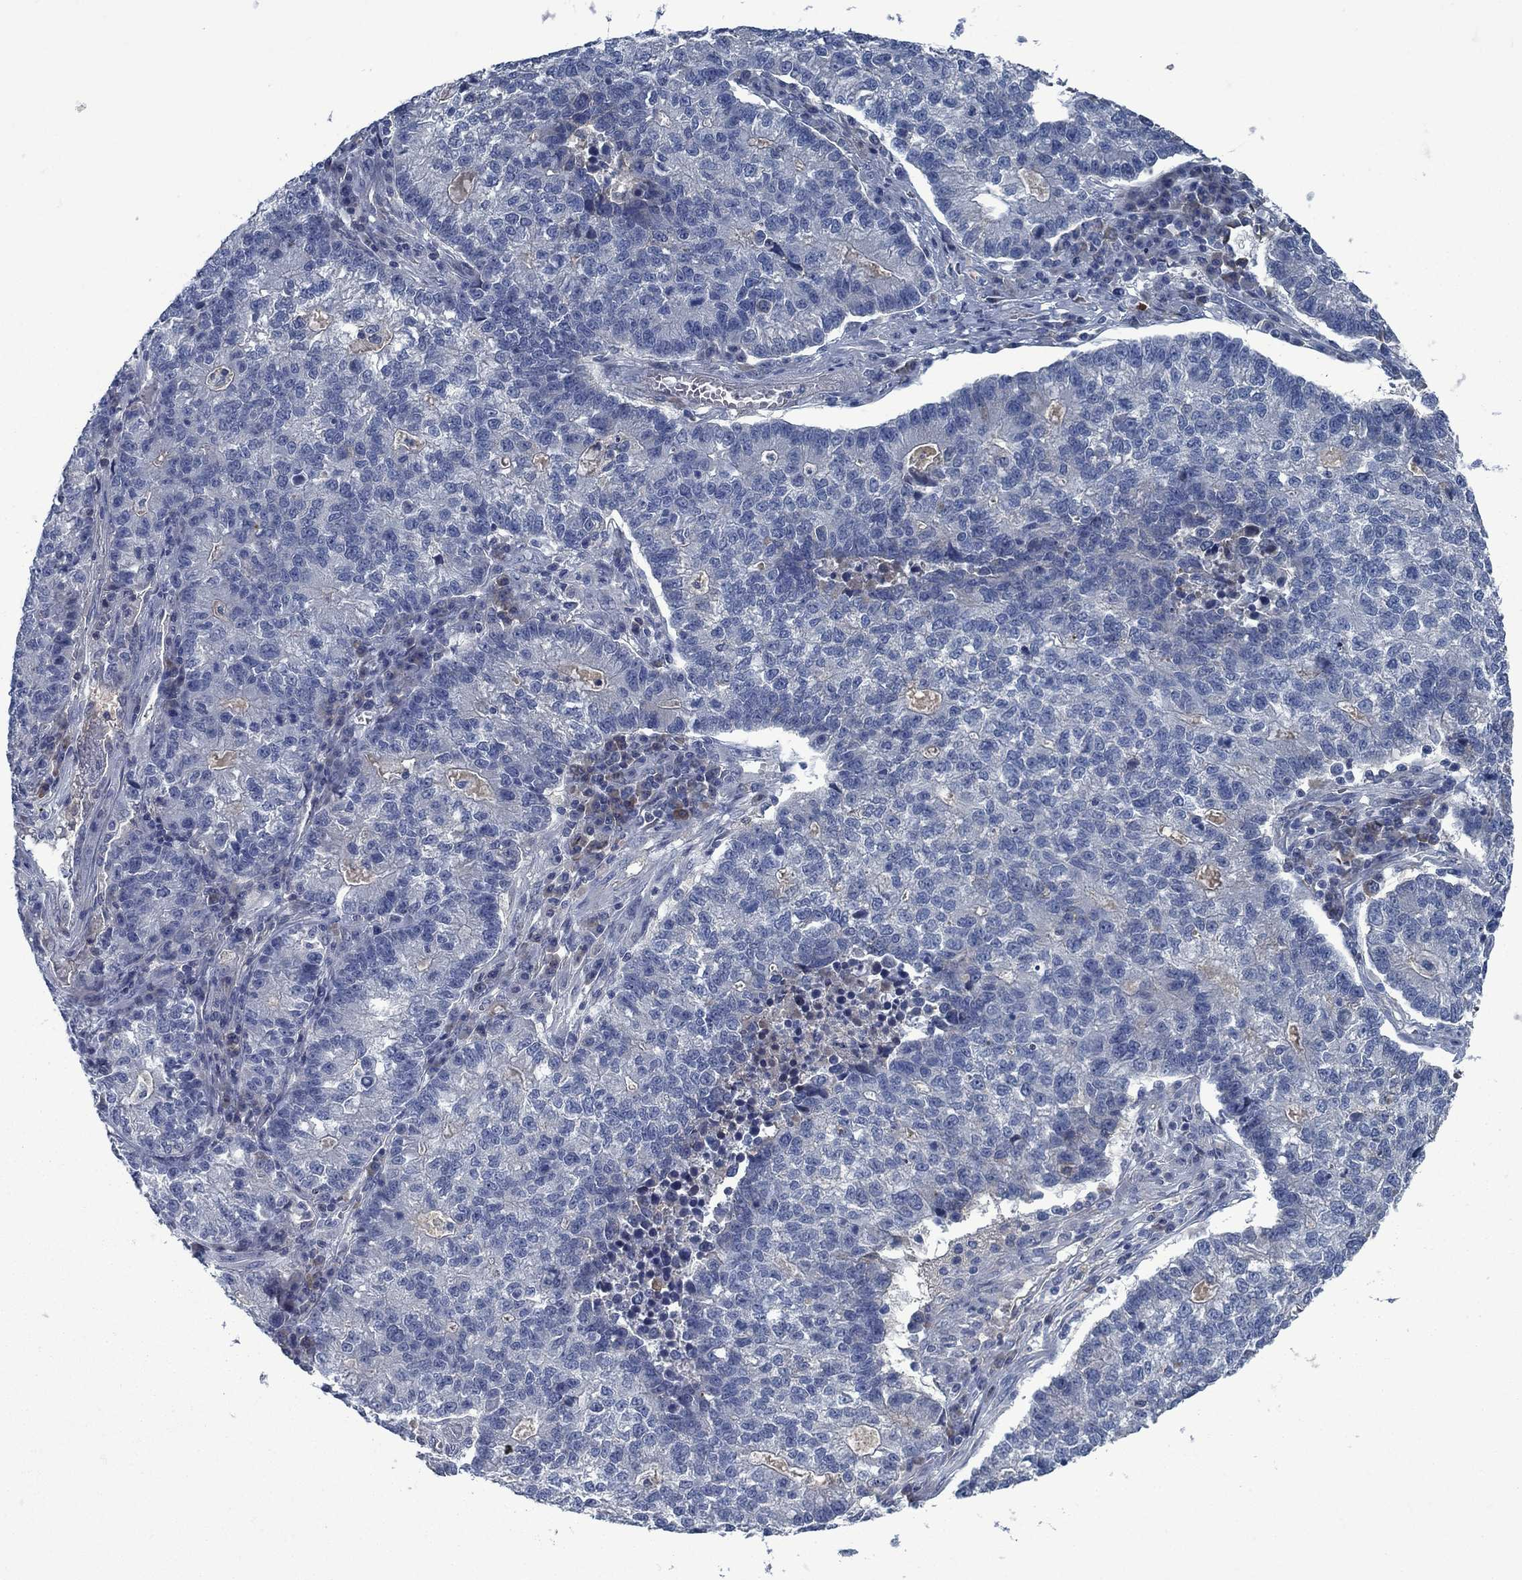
{"staining": {"intensity": "negative", "quantity": "none", "location": "none"}, "tissue": "lung cancer", "cell_type": "Tumor cells", "image_type": "cancer", "snomed": [{"axis": "morphology", "description": "Adenocarcinoma, NOS"}, {"axis": "topography", "description": "Lung"}], "caption": "Immunohistochemistry (IHC) of human lung cancer (adenocarcinoma) displays no positivity in tumor cells. (DAB immunohistochemistry (IHC) with hematoxylin counter stain).", "gene": "PNMA8A", "patient": {"sex": "male", "age": 57}}